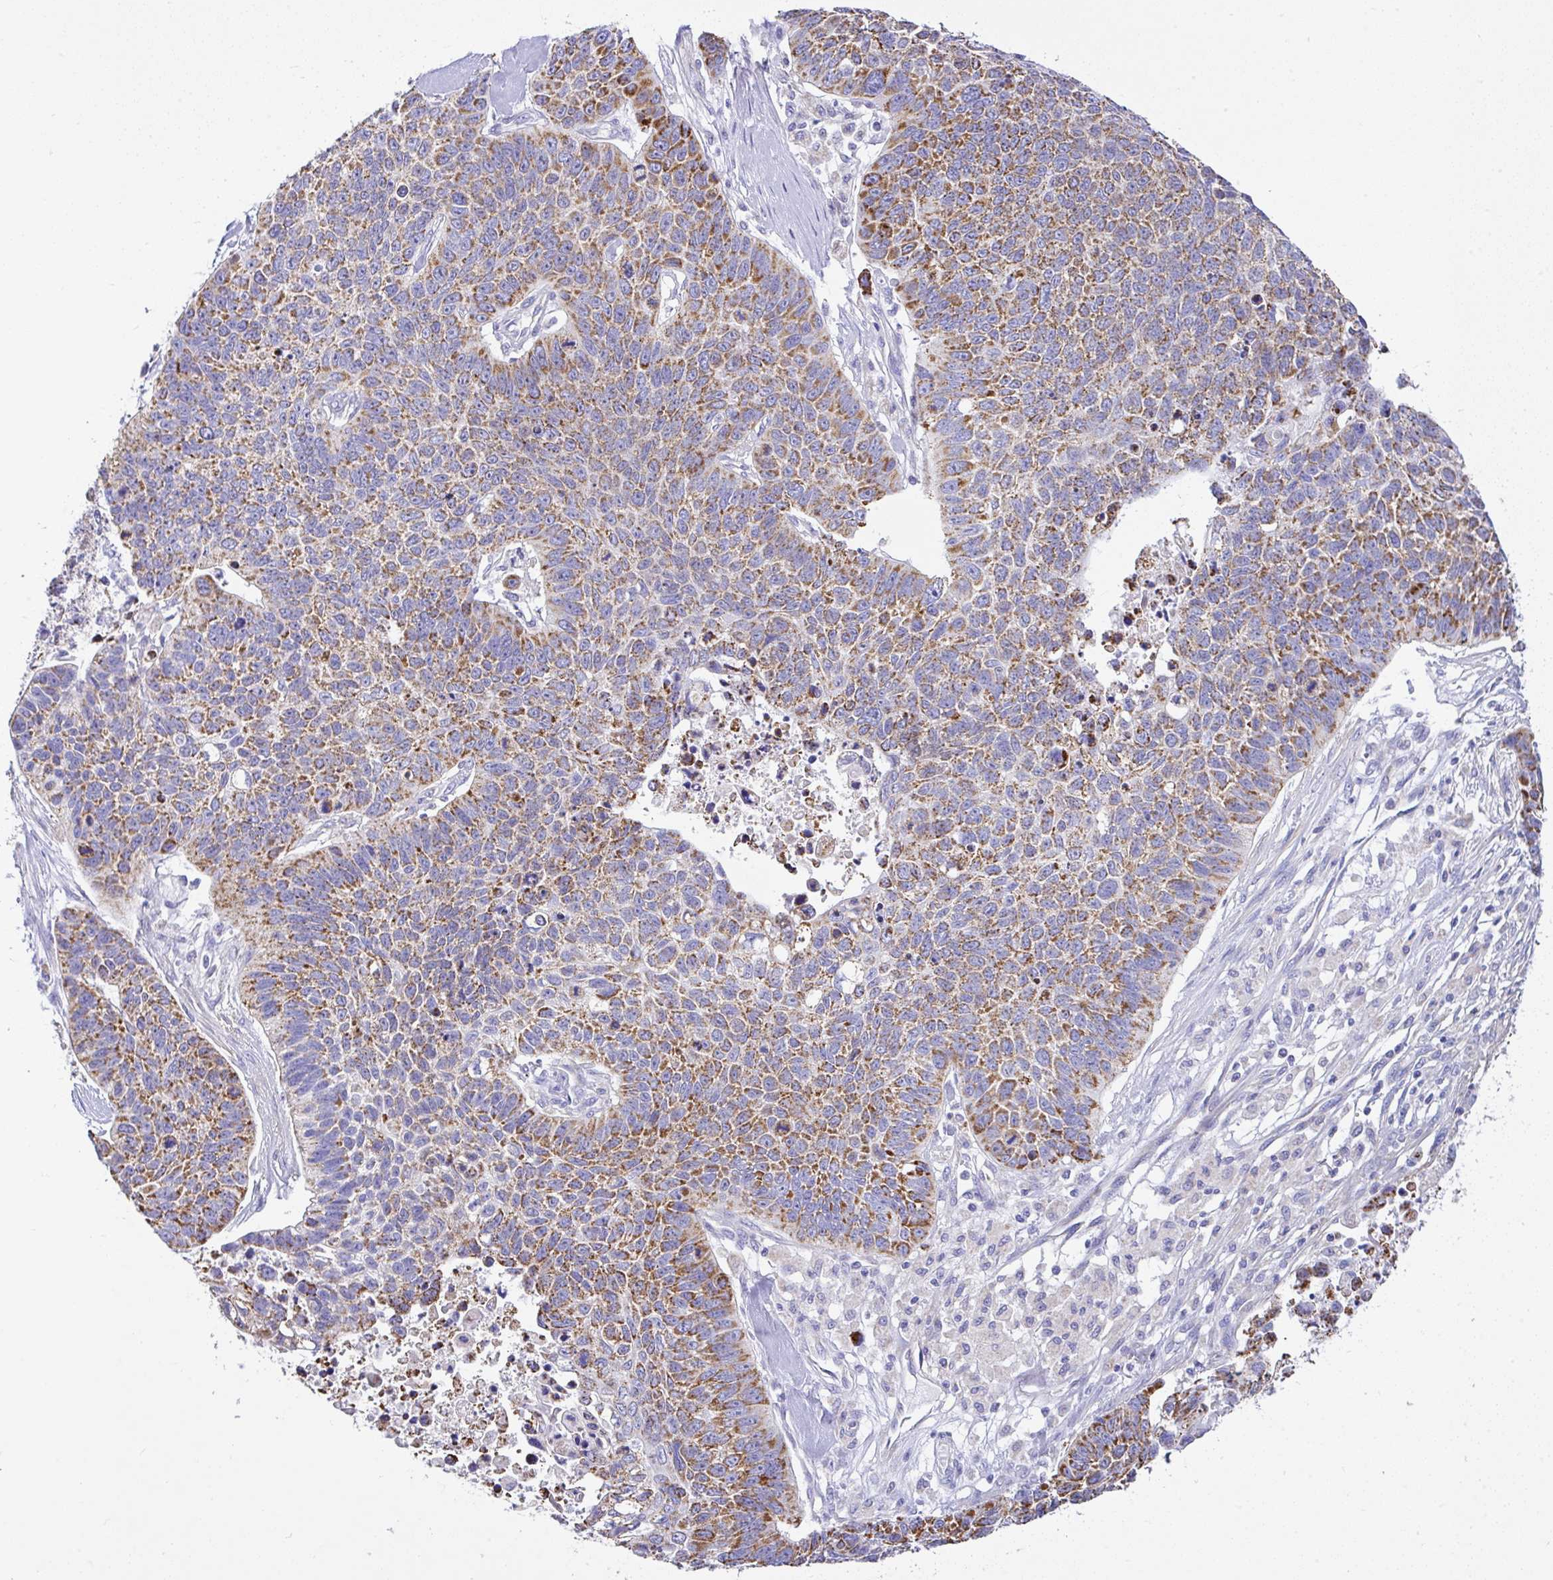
{"staining": {"intensity": "strong", "quantity": "25%-75%", "location": "cytoplasmic/membranous"}, "tissue": "lung cancer", "cell_type": "Tumor cells", "image_type": "cancer", "snomed": [{"axis": "morphology", "description": "Squamous cell carcinoma, NOS"}, {"axis": "topography", "description": "Lung"}], "caption": "Immunohistochemical staining of human lung cancer (squamous cell carcinoma) exhibits high levels of strong cytoplasmic/membranous protein expression in approximately 25%-75% of tumor cells. The protein is stained brown, and the nuclei are stained in blue (DAB (3,3'-diaminobenzidine) IHC with brightfield microscopy, high magnification).", "gene": "SLC13A1", "patient": {"sex": "male", "age": 62}}